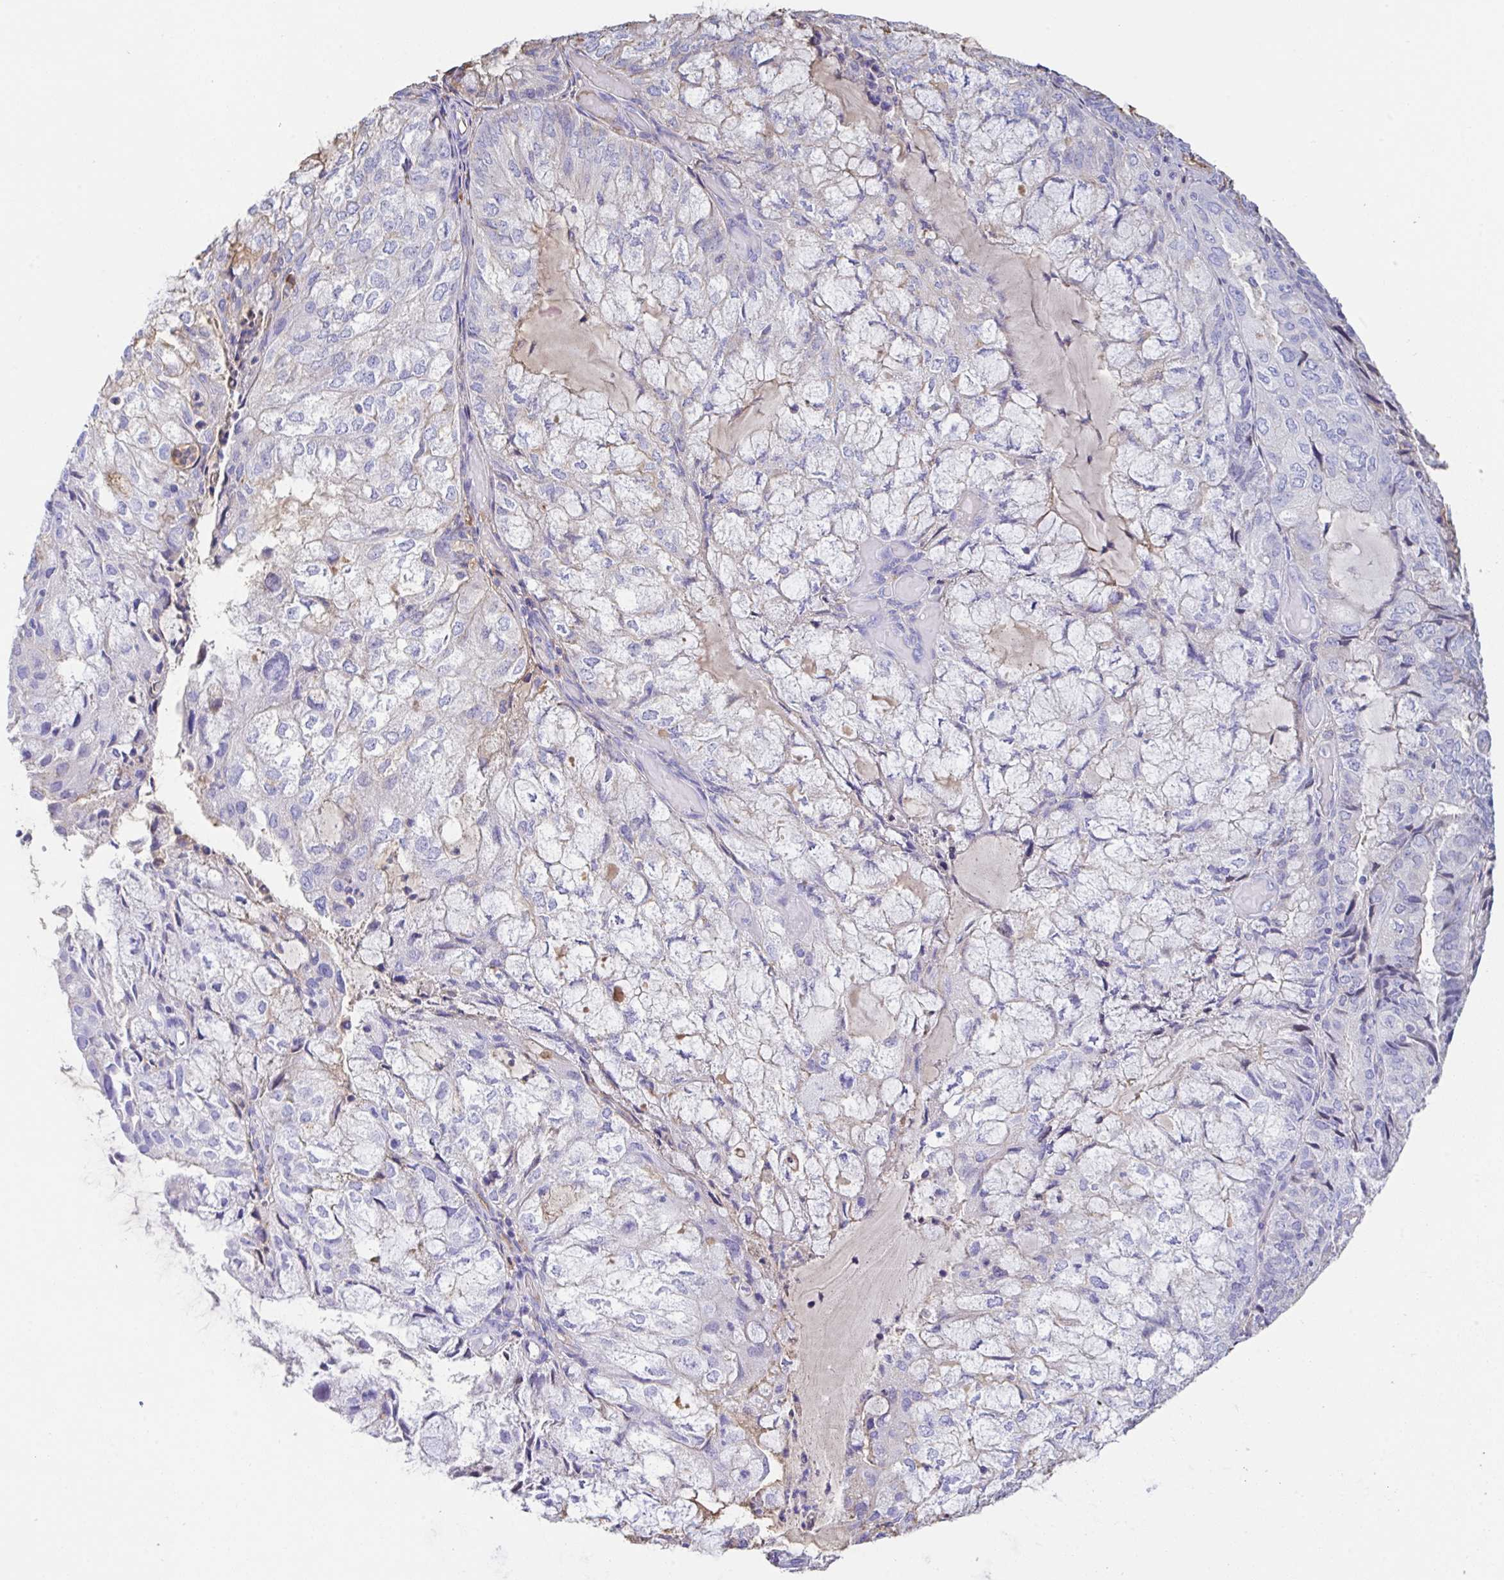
{"staining": {"intensity": "negative", "quantity": "none", "location": "none"}, "tissue": "endometrial cancer", "cell_type": "Tumor cells", "image_type": "cancer", "snomed": [{"axis": "morphology", "description": "Adenocarcinoma, NOS"}, {"axis": "topography", "description": "Endometrium"}], "caption": "The micrograph reveals no significant staining in tumor cells of endometrial adenocarcinoma.", "gene": "HOXC12", "patient": {"sex": "female", "age": 81}}